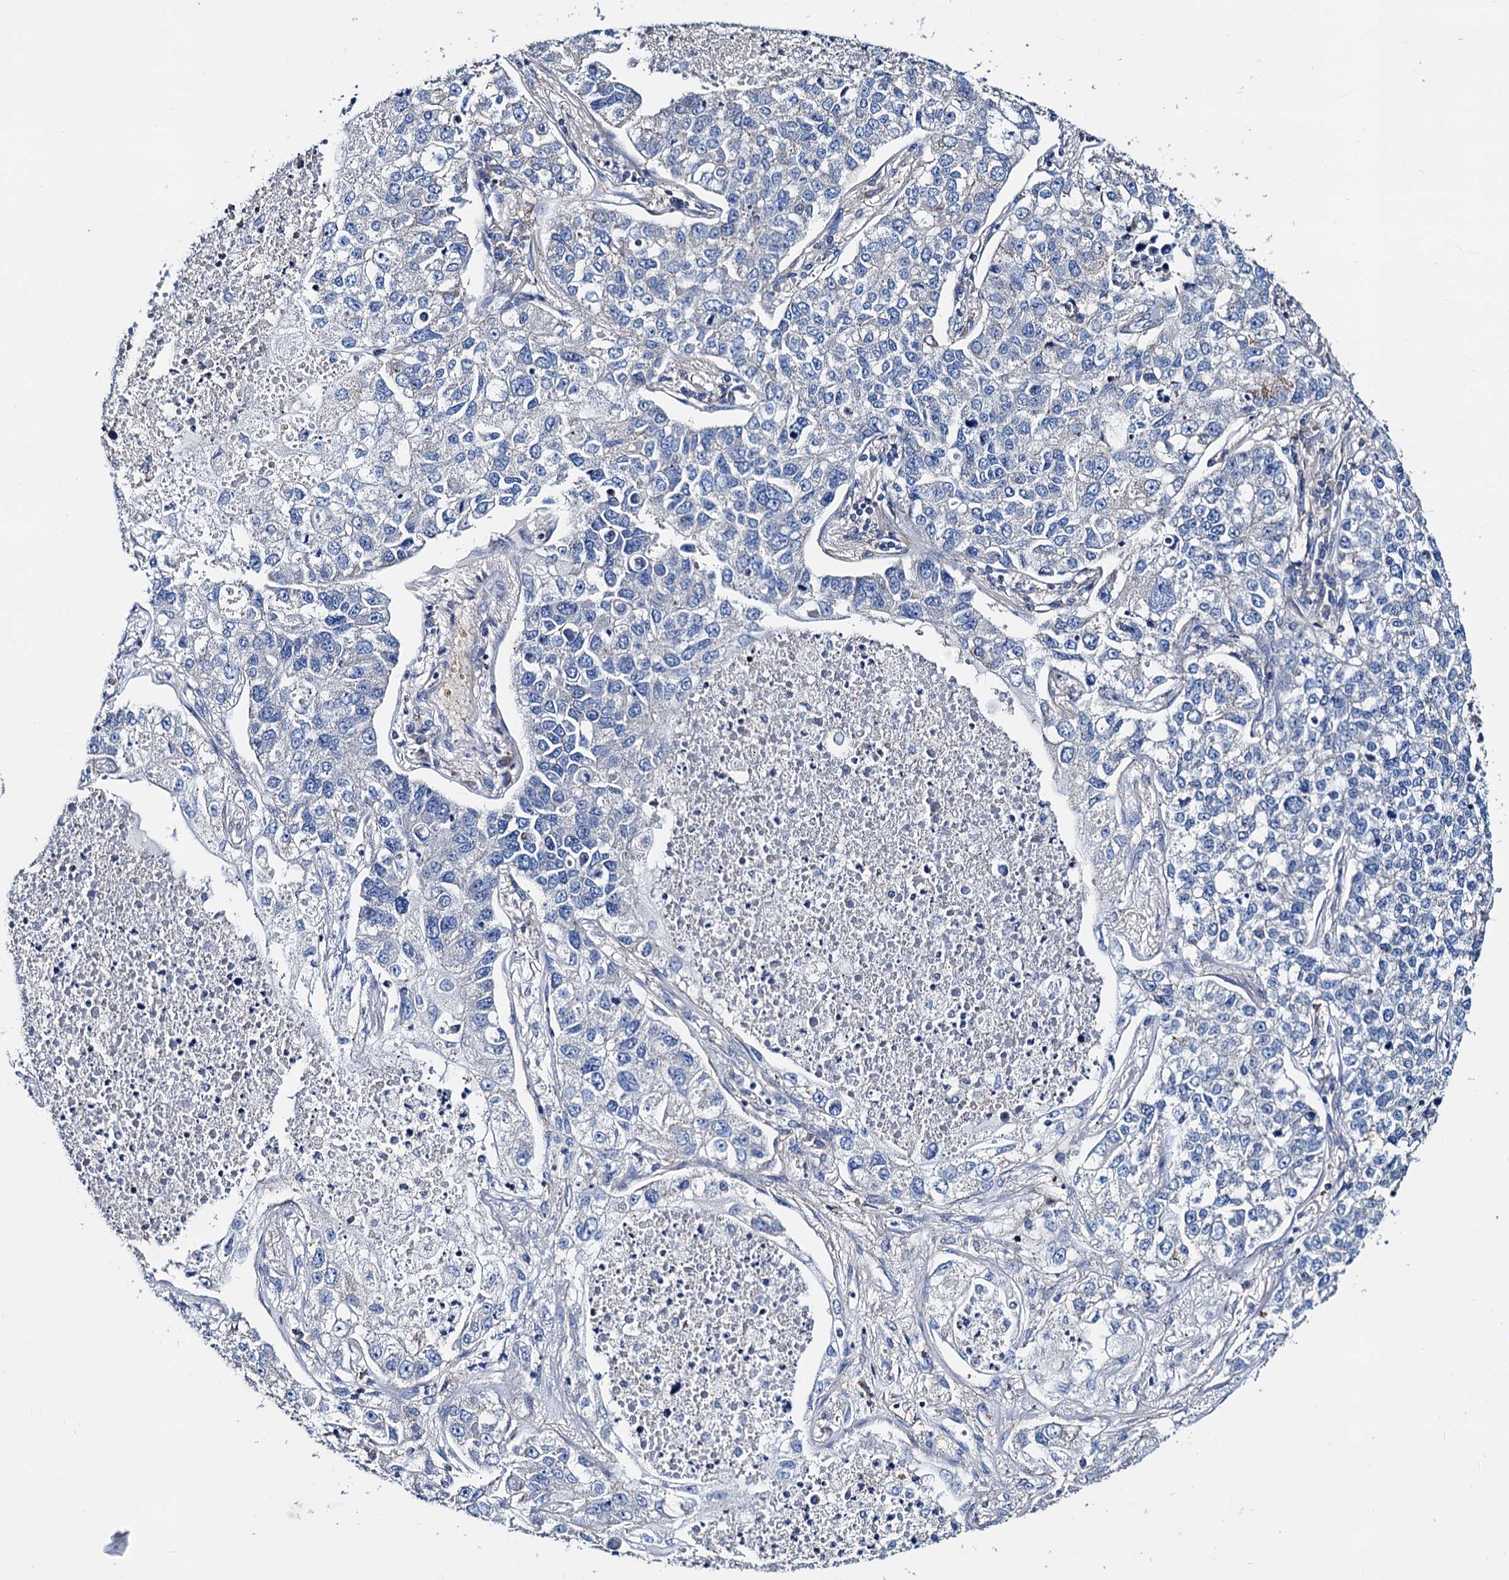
{"staining": {"intensity": "negative", "quantity": "none", "location": "none"}, "tissue": "lung cancer", "cell_type": "Tumor cells", "image_type": "cancer", "snomed": [{"axis": "morphology", "description": "Adenocarcinoma, NOS"}, {"axis": "topography", "description": "Lung"}], "caption": "Immunohistochemistry photomicrograph of neoplastic tissue: adenocarcinoma (lung) stained with DAB displays no significant protein staining in tumor cells.", "gene": "GCOM1", "patient": {"sex": "male", "age": 49}}